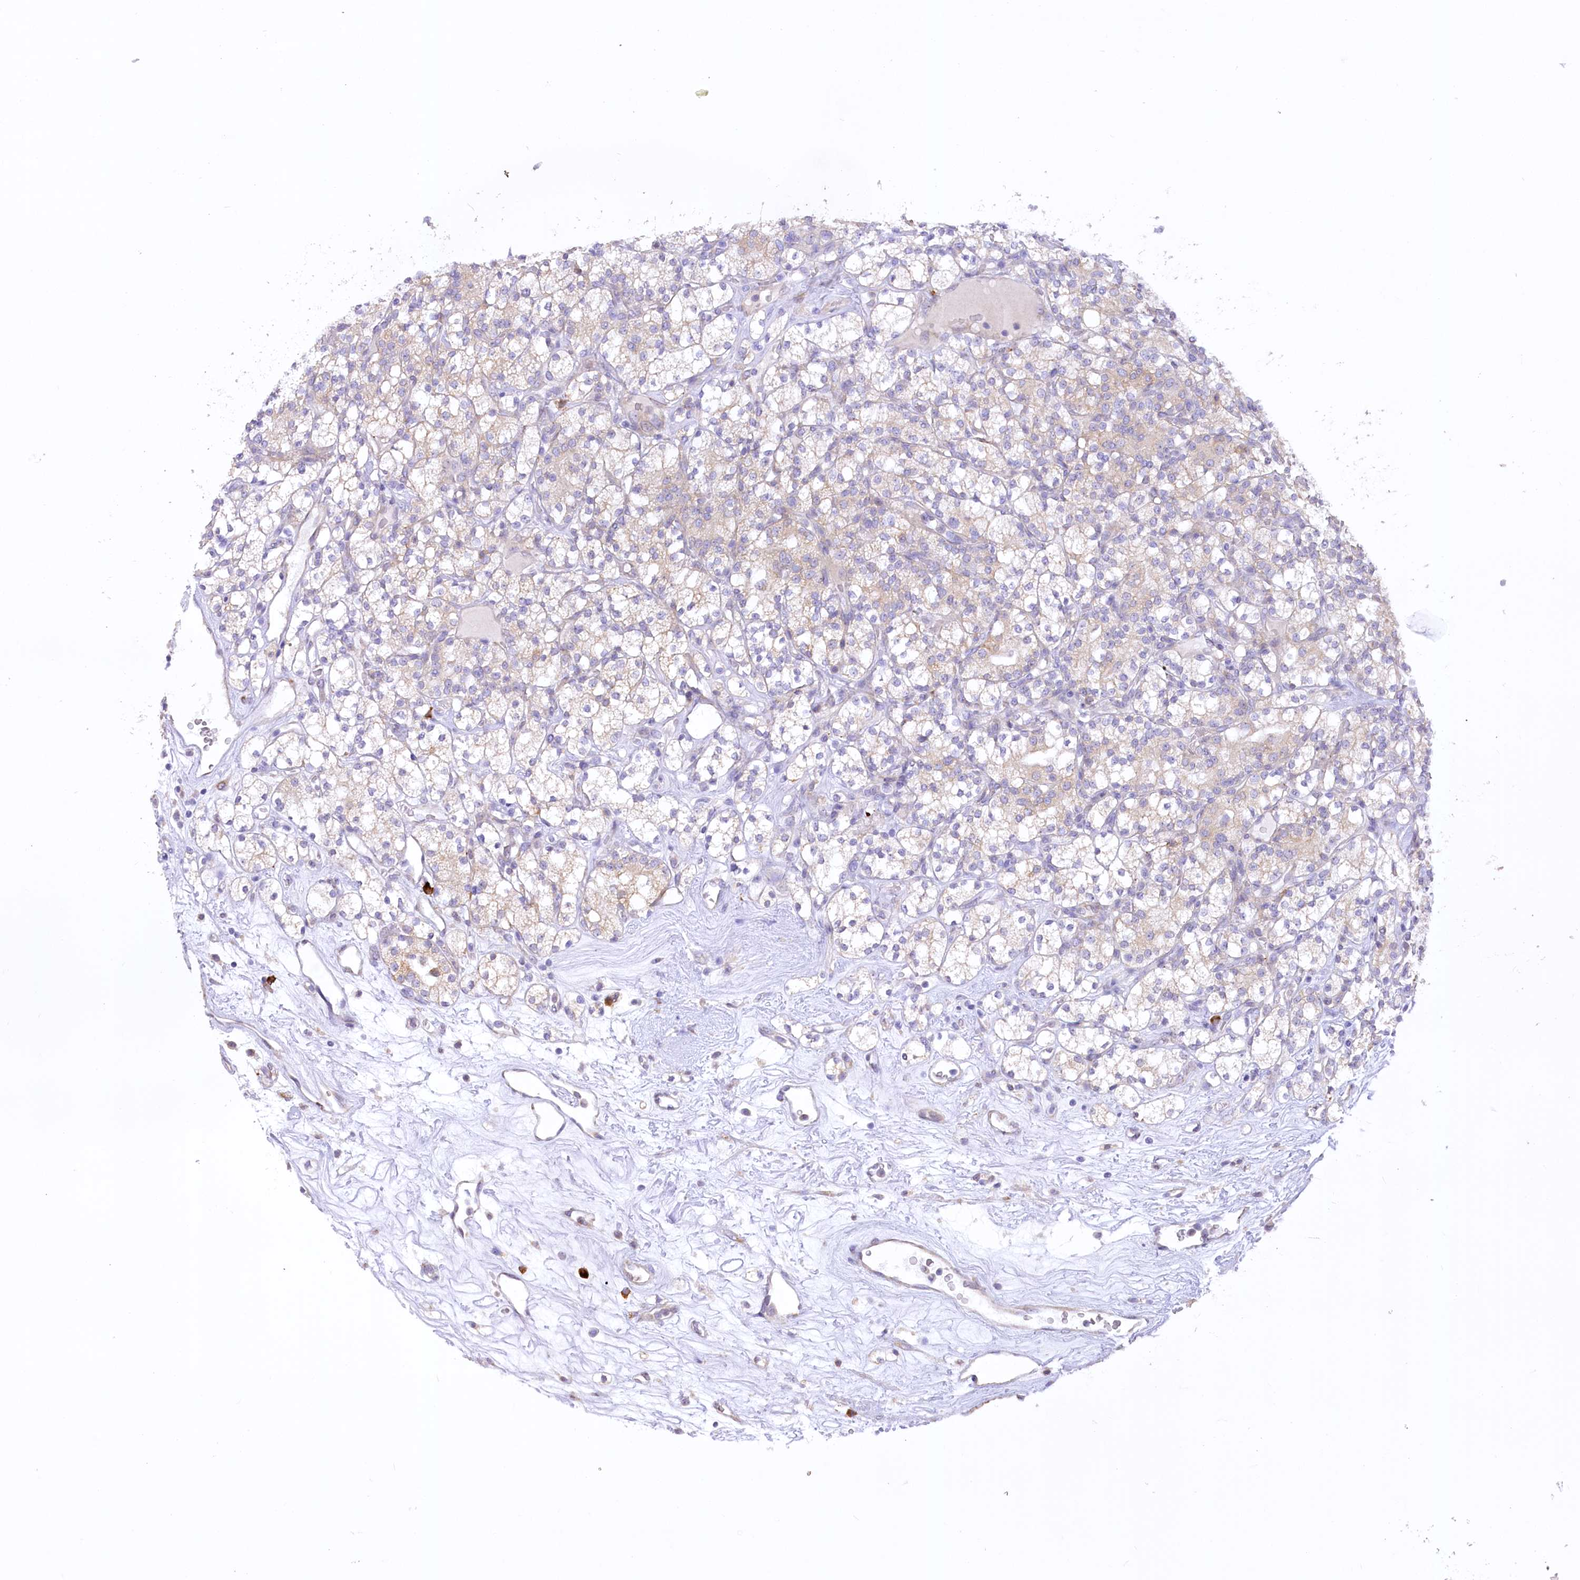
{"staining": {"intensity": "moderate", "quantity": "<25%", "location": "cytoplasmic/membranous"}, "tissue": "renal cancer", "cell_type": "Tumor cells", "image_type": "cancer", "snomed": [{"axis": "morphology", "description": "Adenocarcinoma, NOS"}, {"axis": "topography", "description": "Kidney"}], "caption": "A brown stain highlights moderate cytoplasmic/membranous positivity of a protein in renal cancer (adenocarcinoma) tumor cells.", "gene": "NCKAP5", "patient": {"sex": "male", "age": 77}}